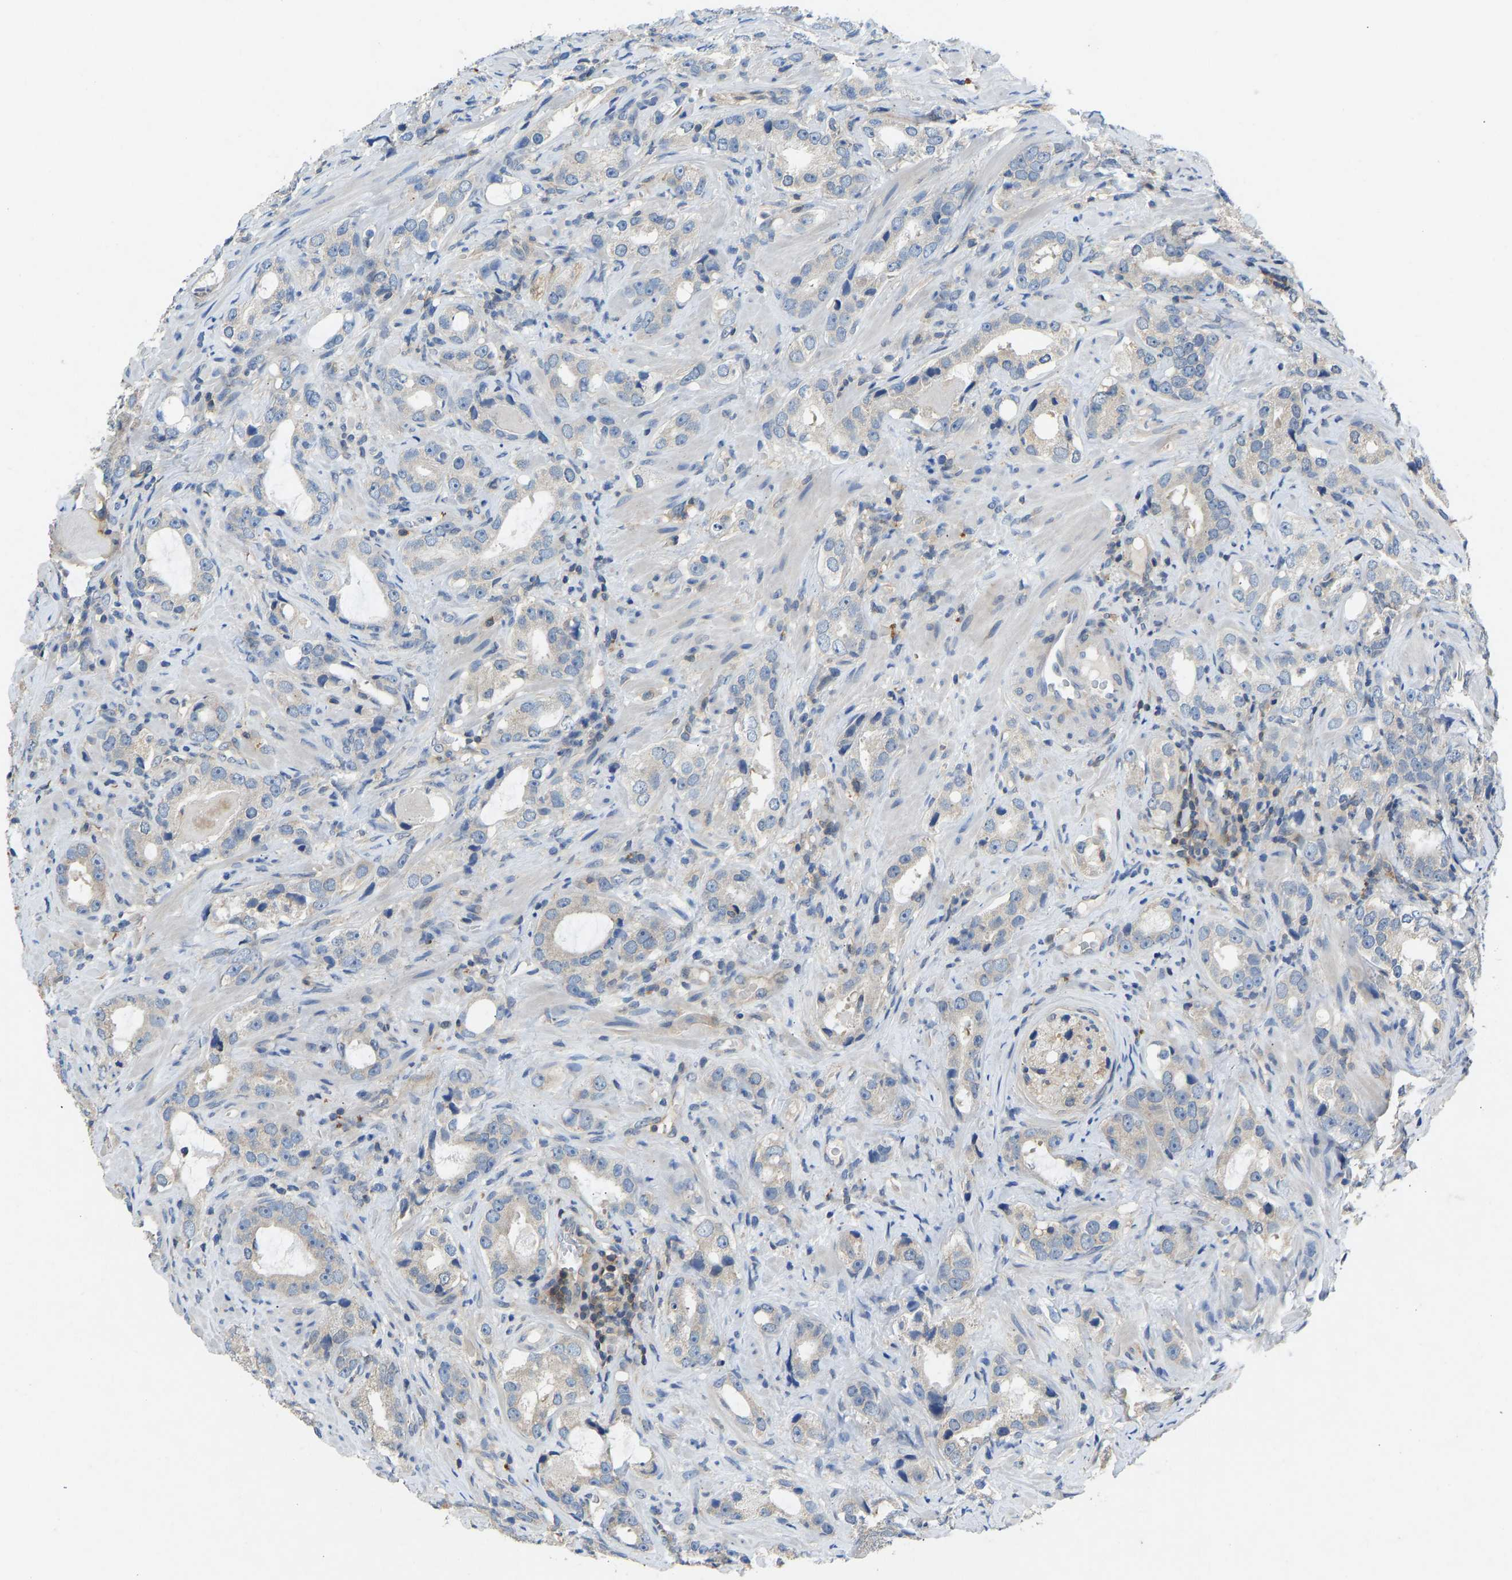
{"staining": {"intensity": "moderate", "quantity": "<25%", "location": "cytoplasmic/membranous"}, "tissue": "prostate cancer", "cell_type": "Tumor cells", "image_type": "cancer", "snomed": [{"axis": "morphology", "description": "Adenocarcinoma, High grade"}, {"axis": "topography", "description": "Prostate"}], "caption": "DAB (3,3'-diaminobenzidine) immunohistochemical staining of prostate cancer (high-grade adenocarcinoma) demonstrates moderate cytoplasmic/membranous protein staining in about <25% of tumor cells.", "gene": "NDRG3", "patient": {"sex": "male", "age": 63}}